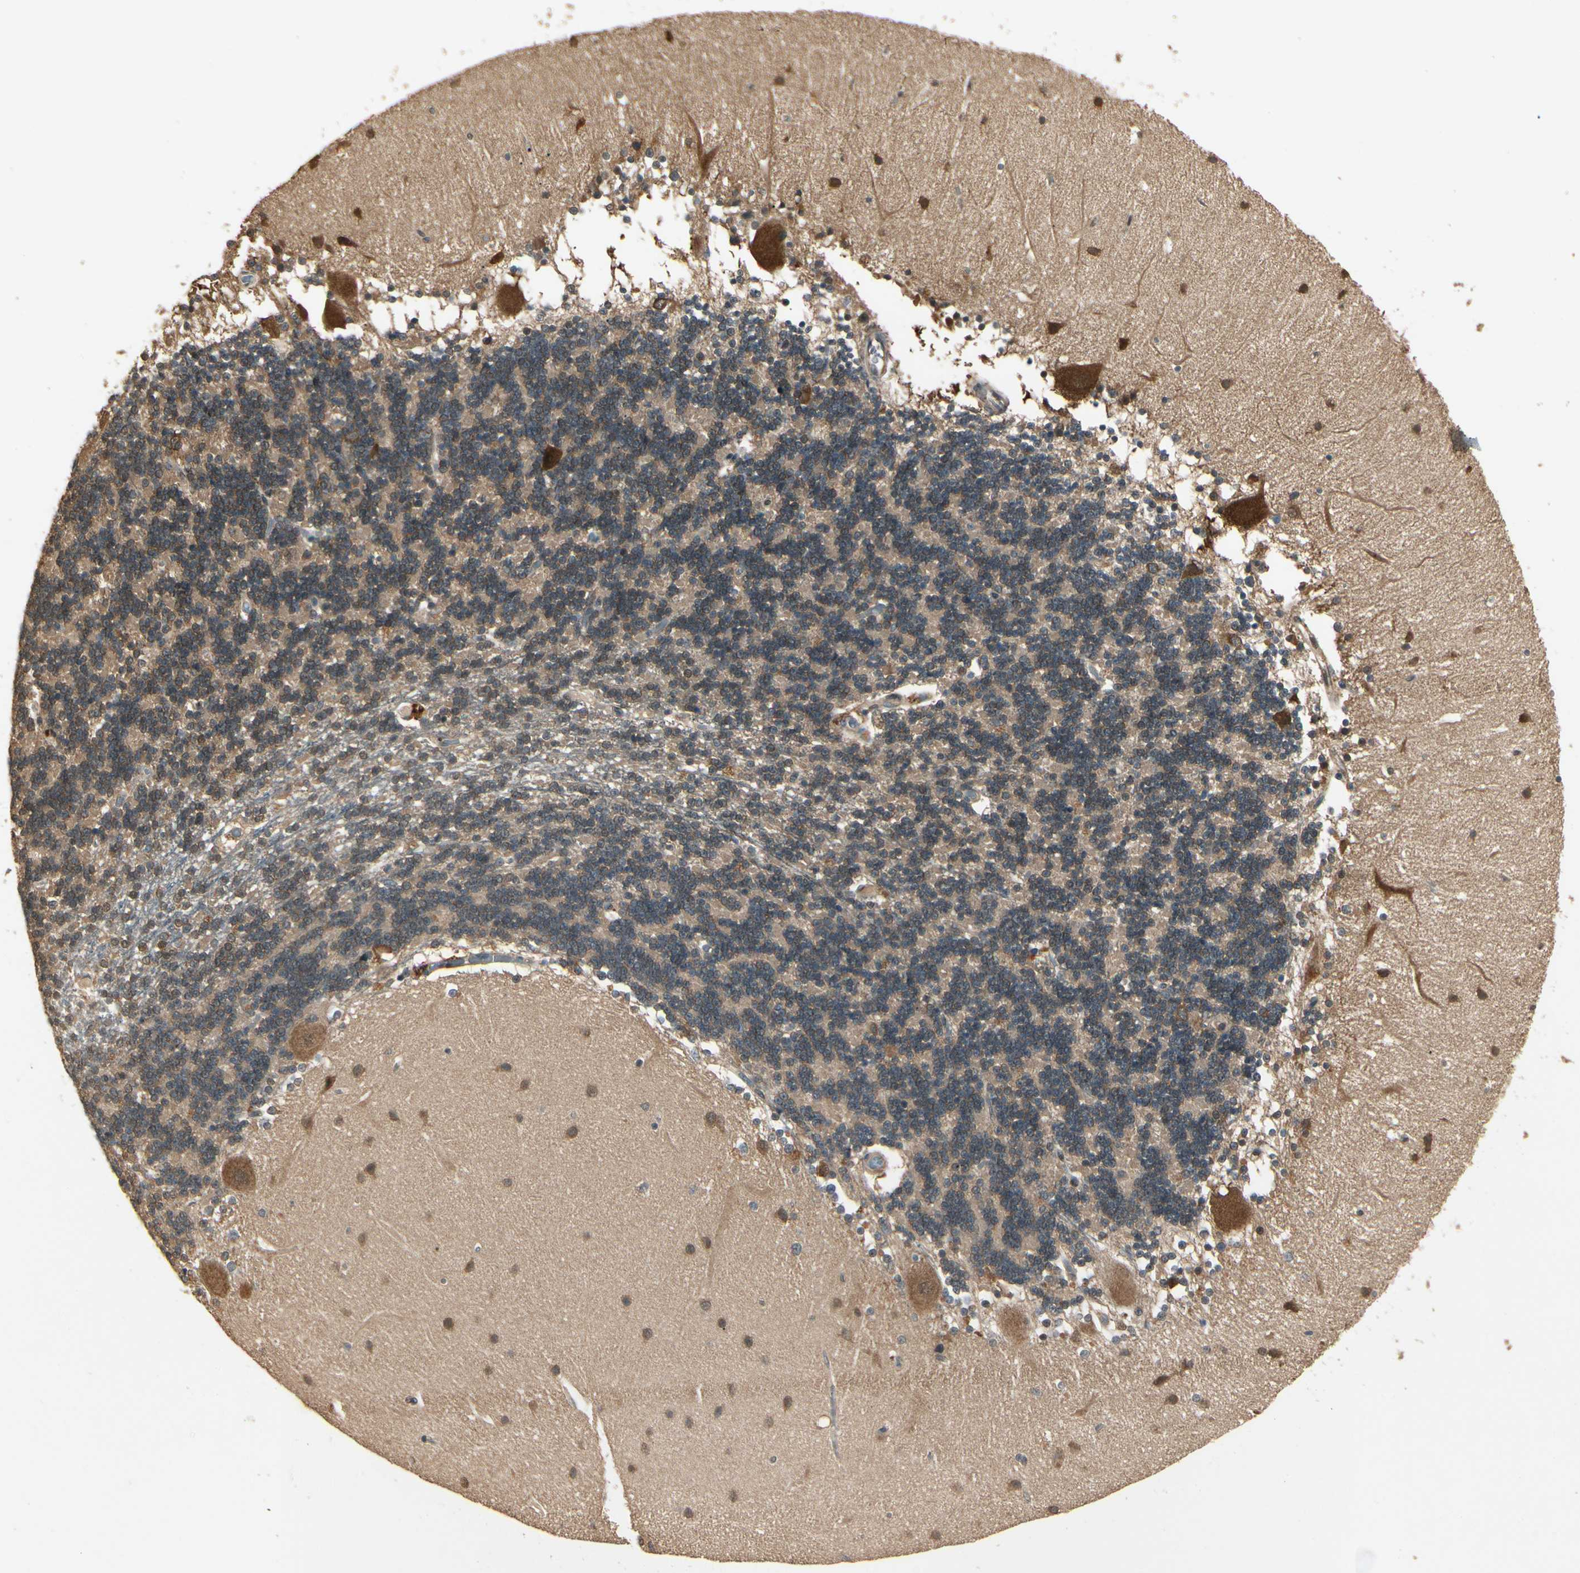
{"staining": {"intensity": "moderate", "quantity": ">75%", "location": "cytoplasmic/membranous,nuclear"}, "tissue": "cerebellum", "cell_type": "Cells in granular layer", "image_type": "normal", "snomed": [{"axis": "morphology", "description": "Normal tissue, NOS"}, {"axis": "topography", "description": "Cerebellum"}], "caption": "DAB (3,3'-diaminobenzidine) immunohistochemical staining of benign cerebellum exhibits moderate cytoplasmic/membranous,nuclear protein staining in about >75% of cells in granular layer.", "gene": "CCT7", "patient": {"sex": "female", "age": 54}}